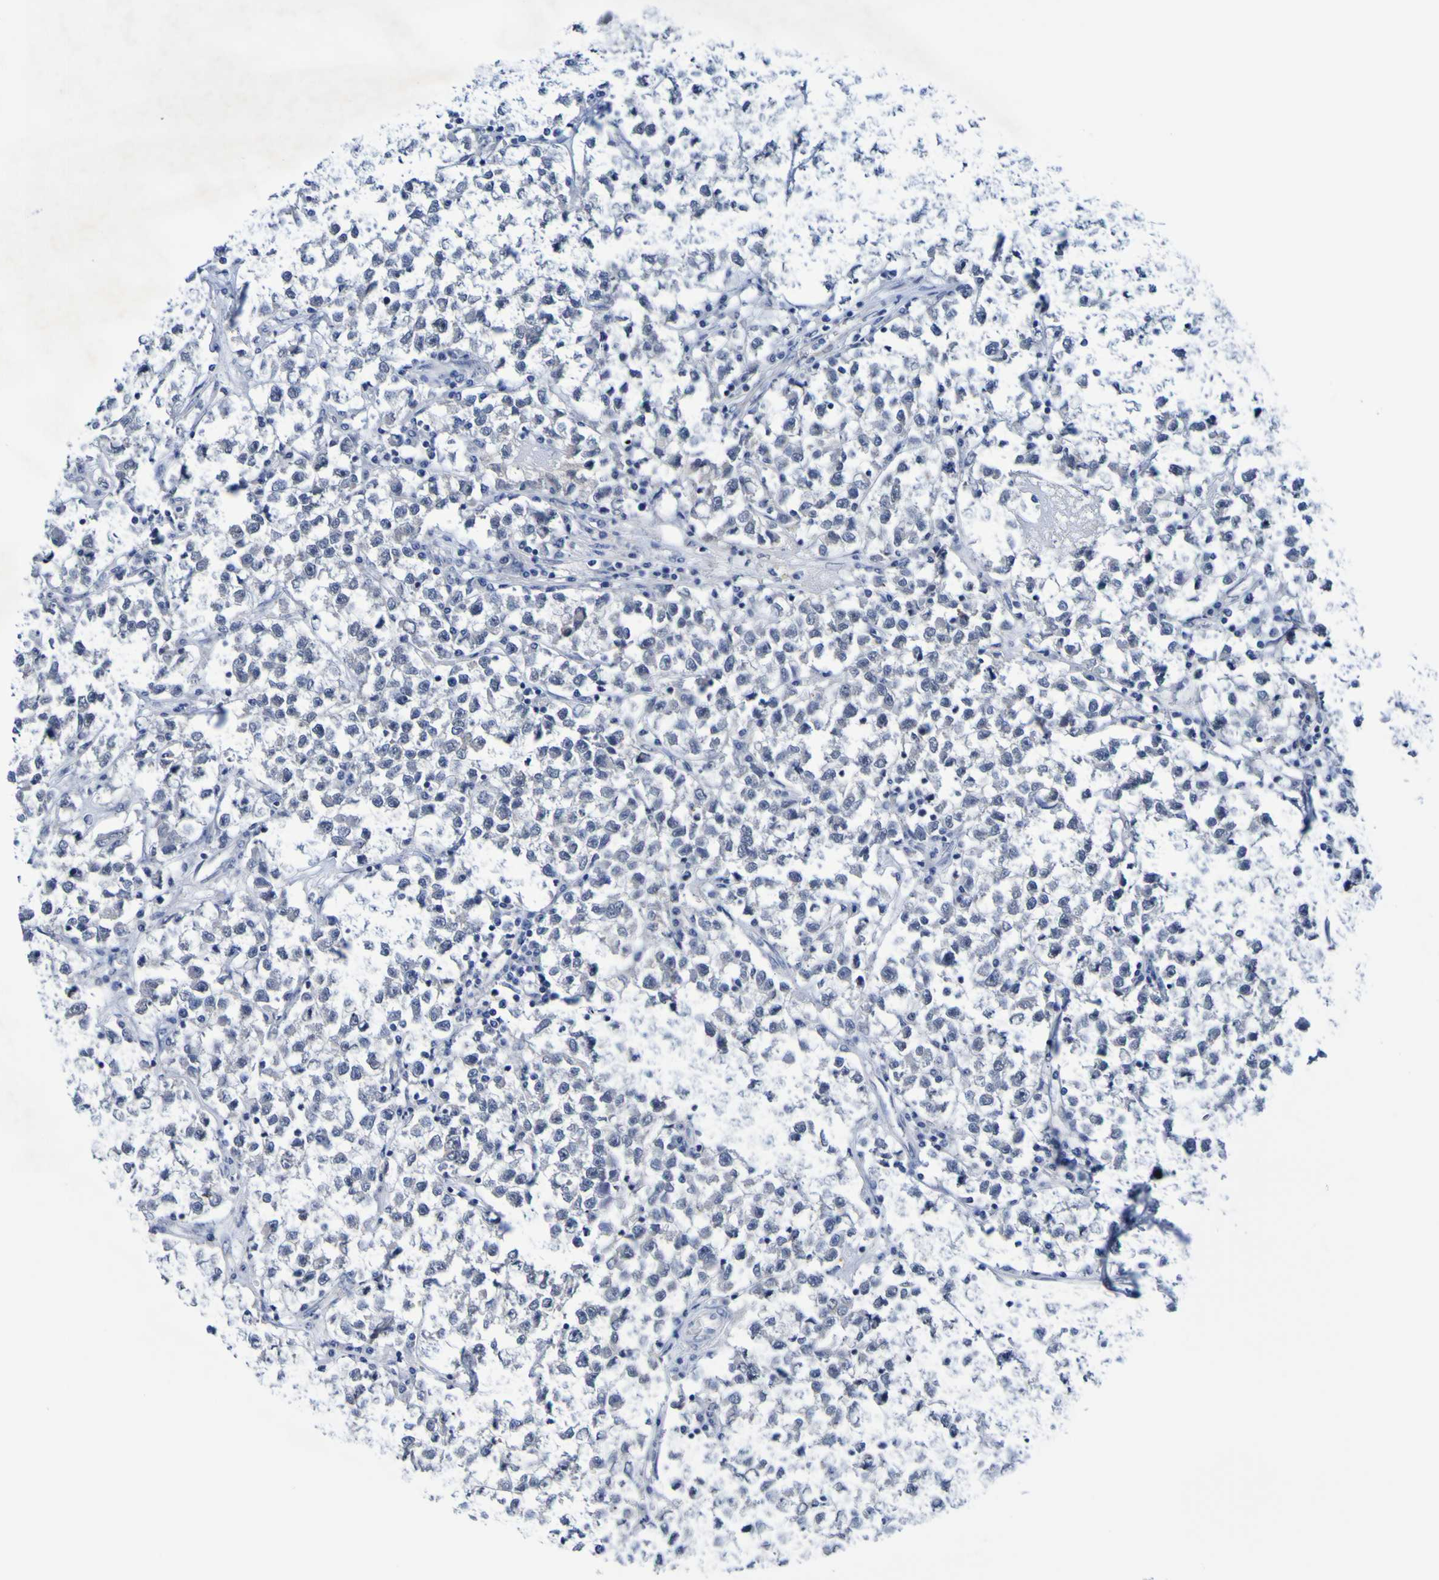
{"staining": {"intensity": "negative", "quantity": "none", "location": "none"}, "tissue": "testis cancer", "cell_type": "Tumor cells", "image_type": "cancer", "snomed": [{"axis": "morphology", "description": "Seminoma, NOS"}, {"axis": "topography", "description": "Testis"}], "caption": "DAB immunohistochemical staining of testis cancer shows no significant expression in tumor cells.", "gene": "VMA21", "patient": {"sex": "male", "age": 22}}